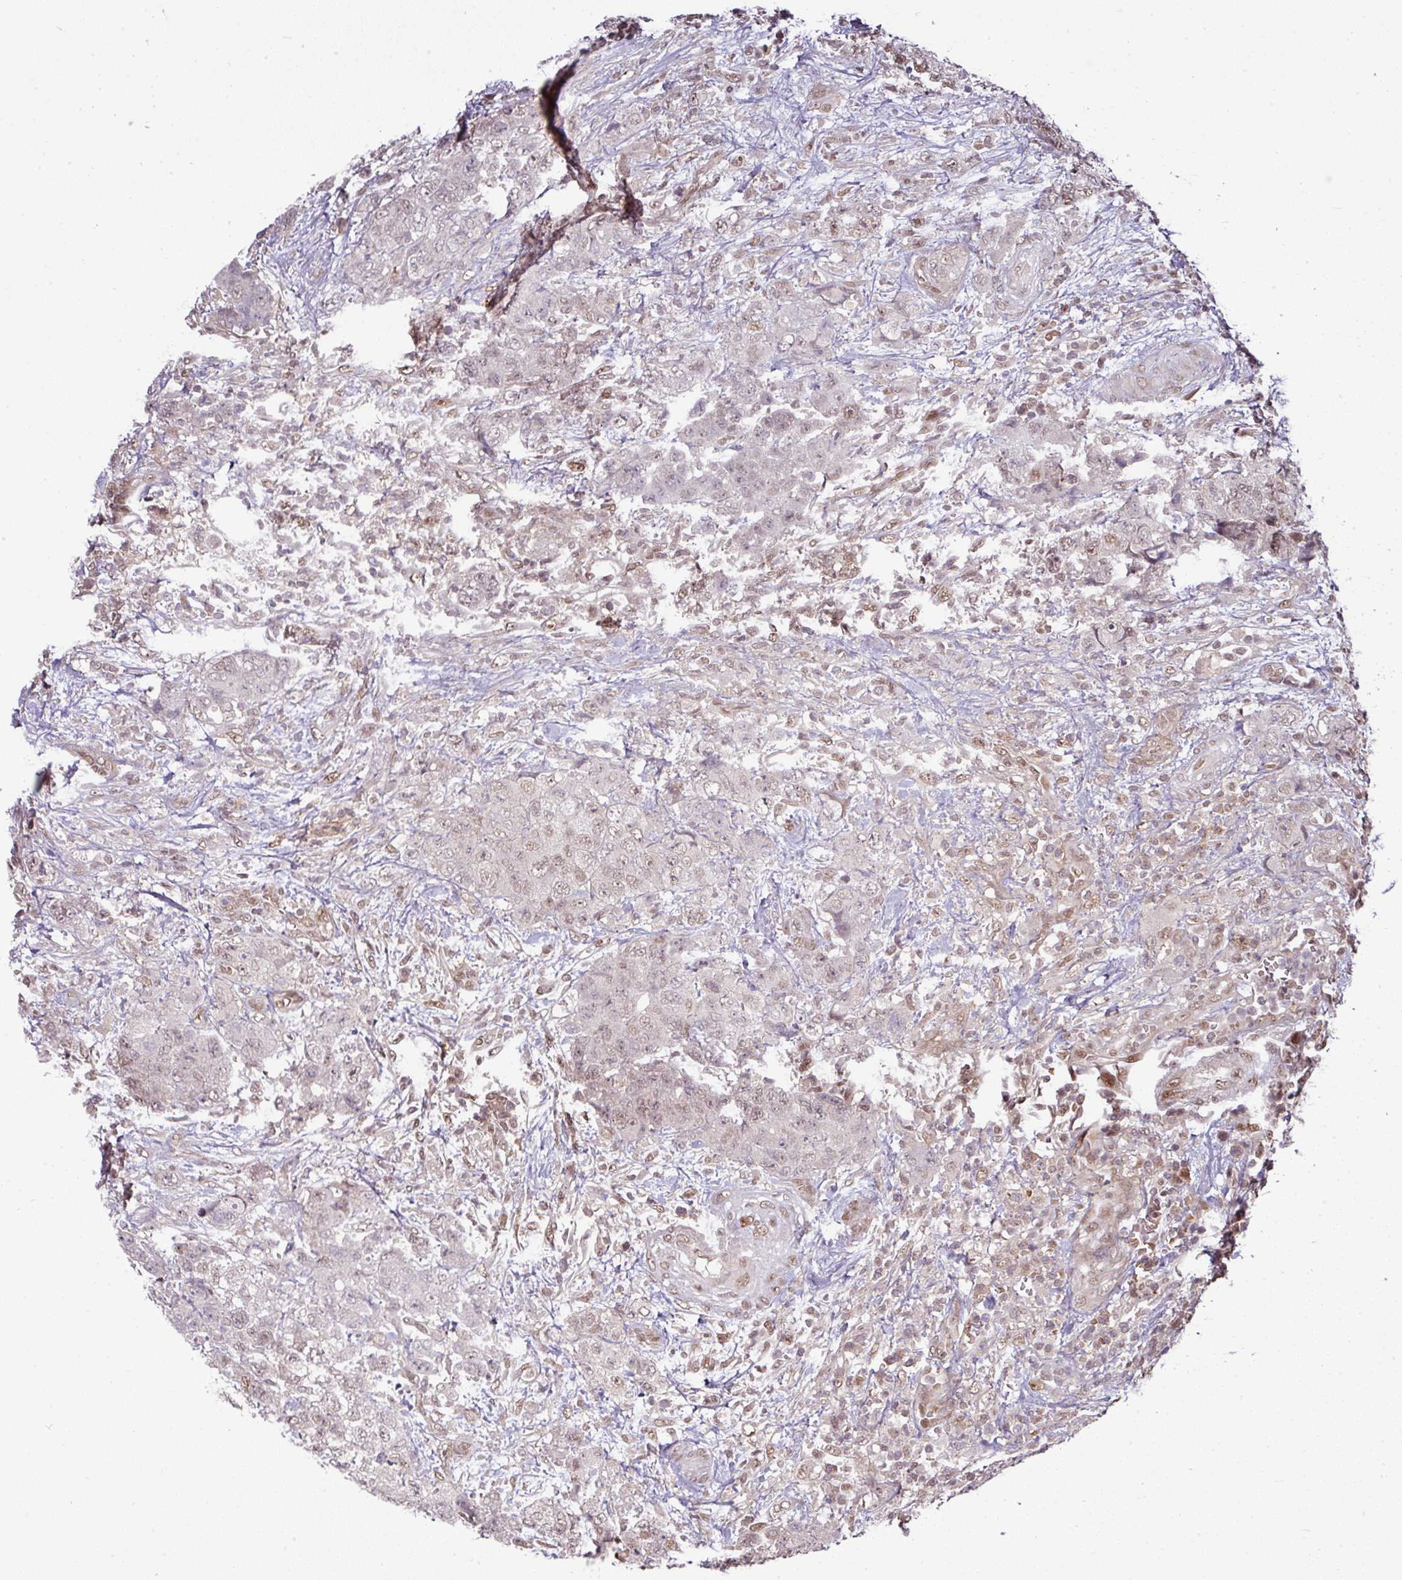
{"staining": {"intensity": "moderate", "quantity": "<25%", "location": "nuclear"}, "tissue": "urothelial cancer", "cell_type": "Tumor cells", "image_type": "cancer", "snomed": [{"axis": "morphology", "description": "Urothelial carcinoma, High grade"}, {"axis": "topography", "description": "Urinary bladder"}], "caption": "DAB immunohistochemical staining of human urothelial cancer displays moderate nuclear protein staining in about <25% of tumor cells.", "gene": "CIC", "patient": {"sex": "female", "age": 78}}